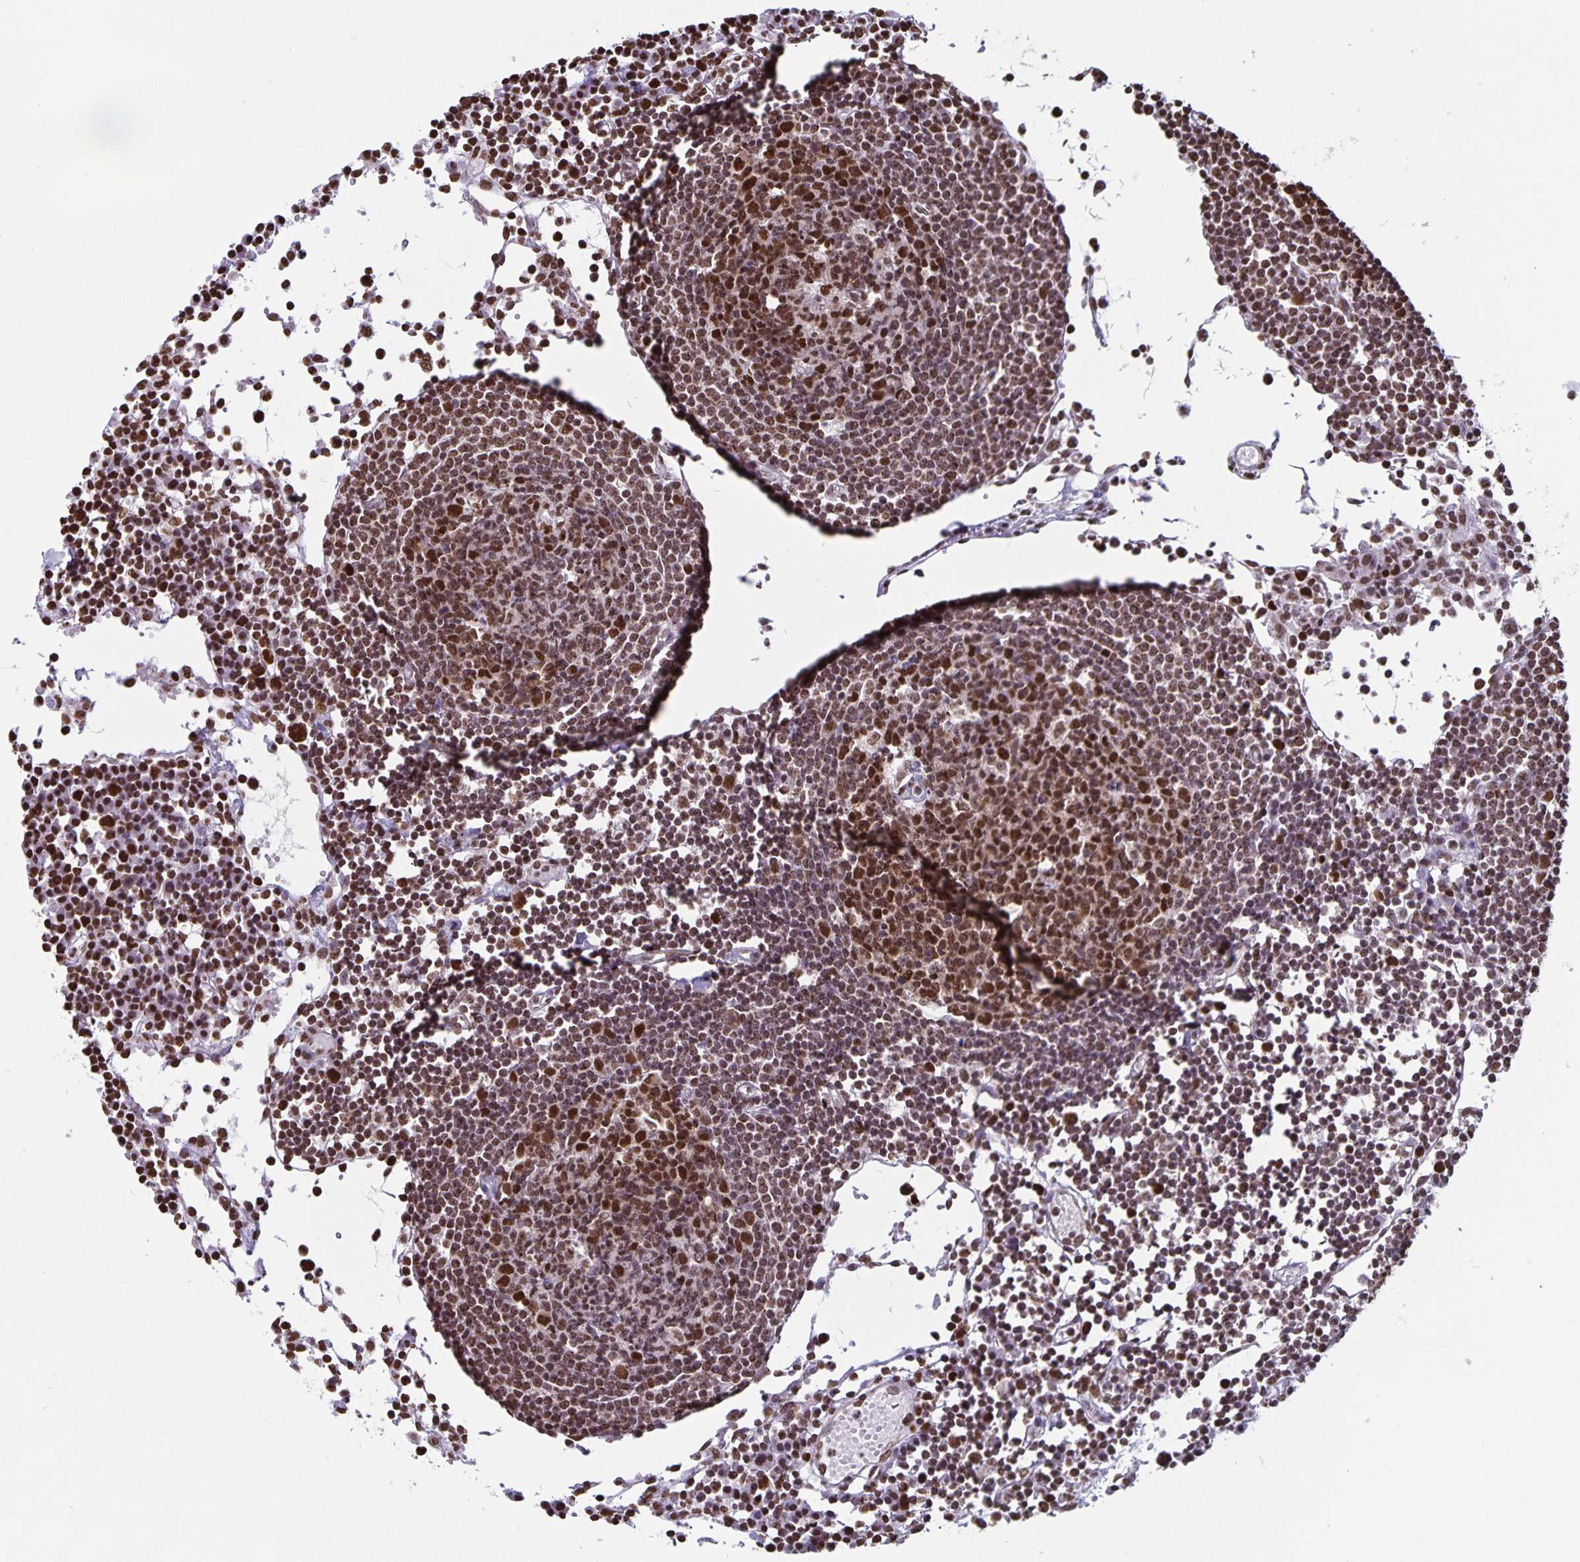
{"staining": {"intensity": "strong", "quantity": ">75%", "location": "nuclear"}, "tissue": "lymph node", "cell_type": "Germinal center cells", "image_type": "normal", "snomed": [{"axis": "morphology", "description": "Normal tissue, NOS"}, {"axis": "topography", "description": "Lymph node"}], "caption": "Lymph node stained for a protein demonstrates strong nuclear positivity in germinal center cells. (IHC, brightfield microscopy, high magnification).", "gene": "DUT", "patient": {"sex": "female", "age": 78}}